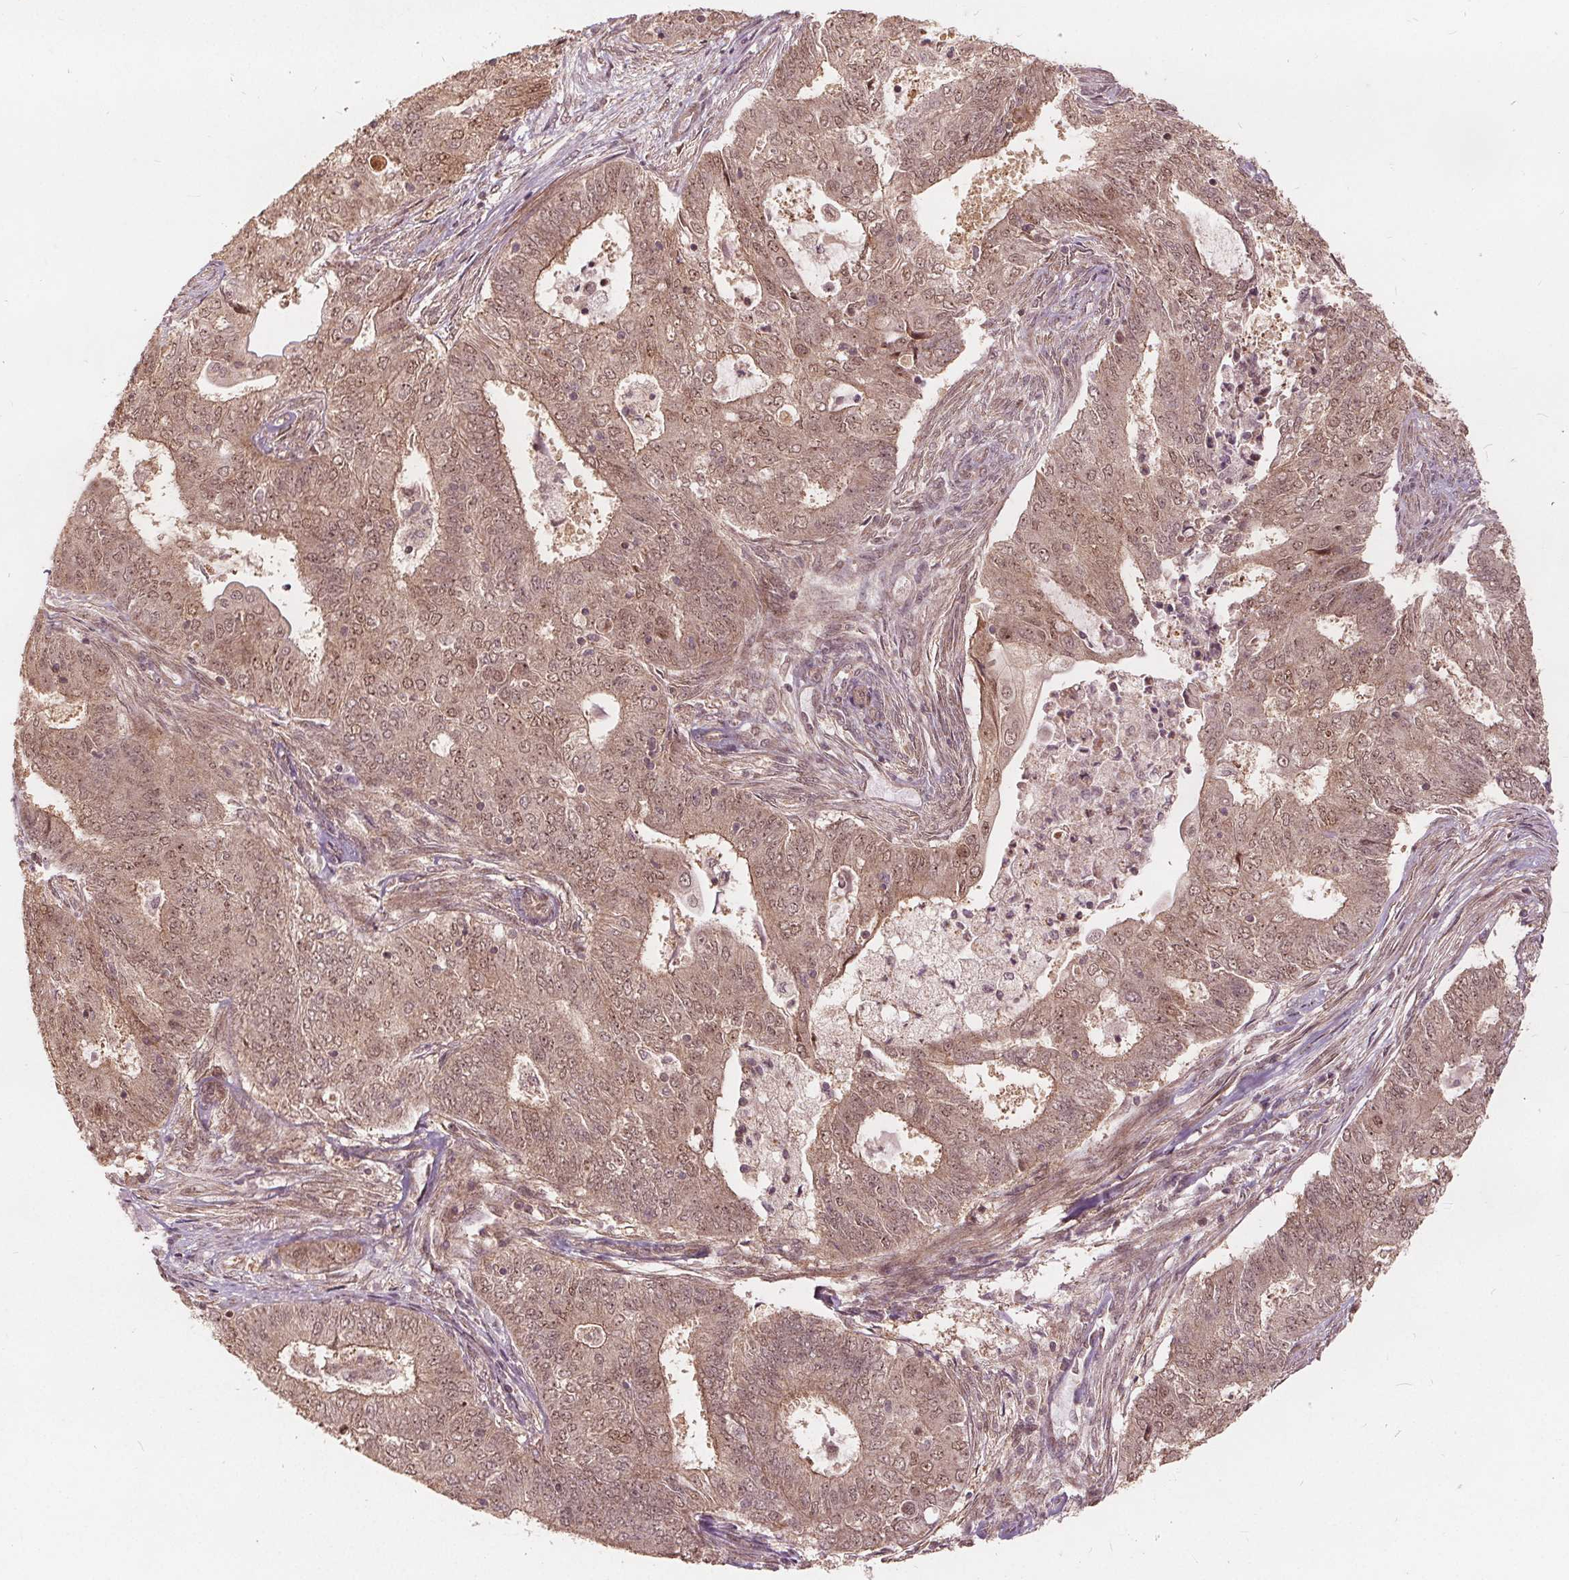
{"staining": {"intensity": "moderate", "quantity": ">75%", "location": "cytoplasmic/membranous,nuclear"}, "tissue": "endometrial cancer", "cell_type": "Tumor cells", "image_type": "cancer", "snomed": [{"axis": "morphology", "description": "Adenocarcinoma, NOS"}, {"axis": "topography", "description": "Endometrium"}], "caption": "This micrograph shows immunohistochemistry staining of human endometrial cancer (adenocarcinoma), with medium moderate cytoplasmic/membranous and nuclear expression in approximately >75% of tumor cells.", "gene": "PPP1CB", "patient": {"sex": "female", "age": 62}}